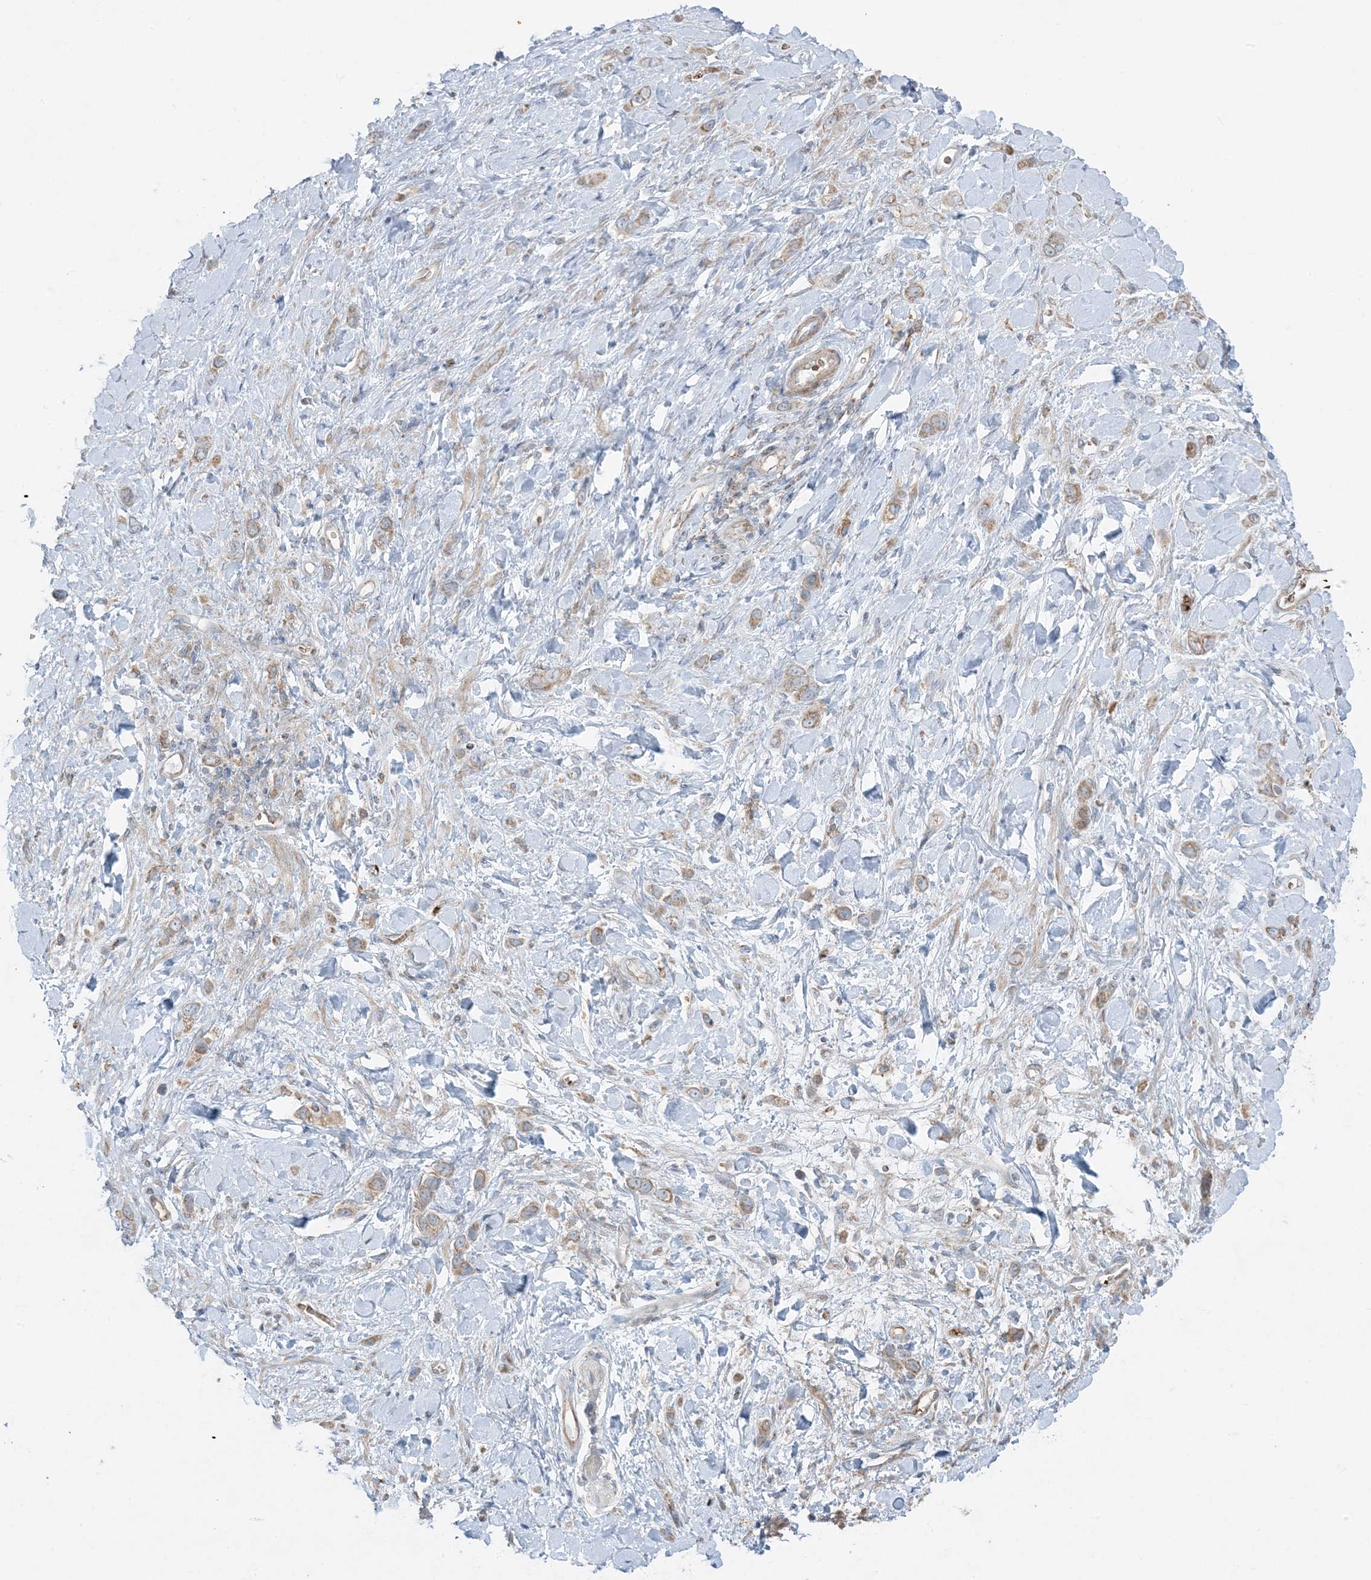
{"staining": {"intensity": "weak", "quantity": ">75%", "location": "cytoplasmic/membranous"}, "tissue": "stomach cancer", "cell_type": "Tumor cells", "image_type": "cancer", "snomed": [{"axis": "morphology", "description": "Adenocarcinoma, NOS"}, {"axis": "topography", "description": "Stomach"}], "caption": "Tumor cells reveal low levels of weak cytoplasmic/membranous positivity in about >75% of cells in stomach cancer (adenocarcinoma).", "gene": "PIK3R4", "patient": {"sex": "female", "age": 65}}